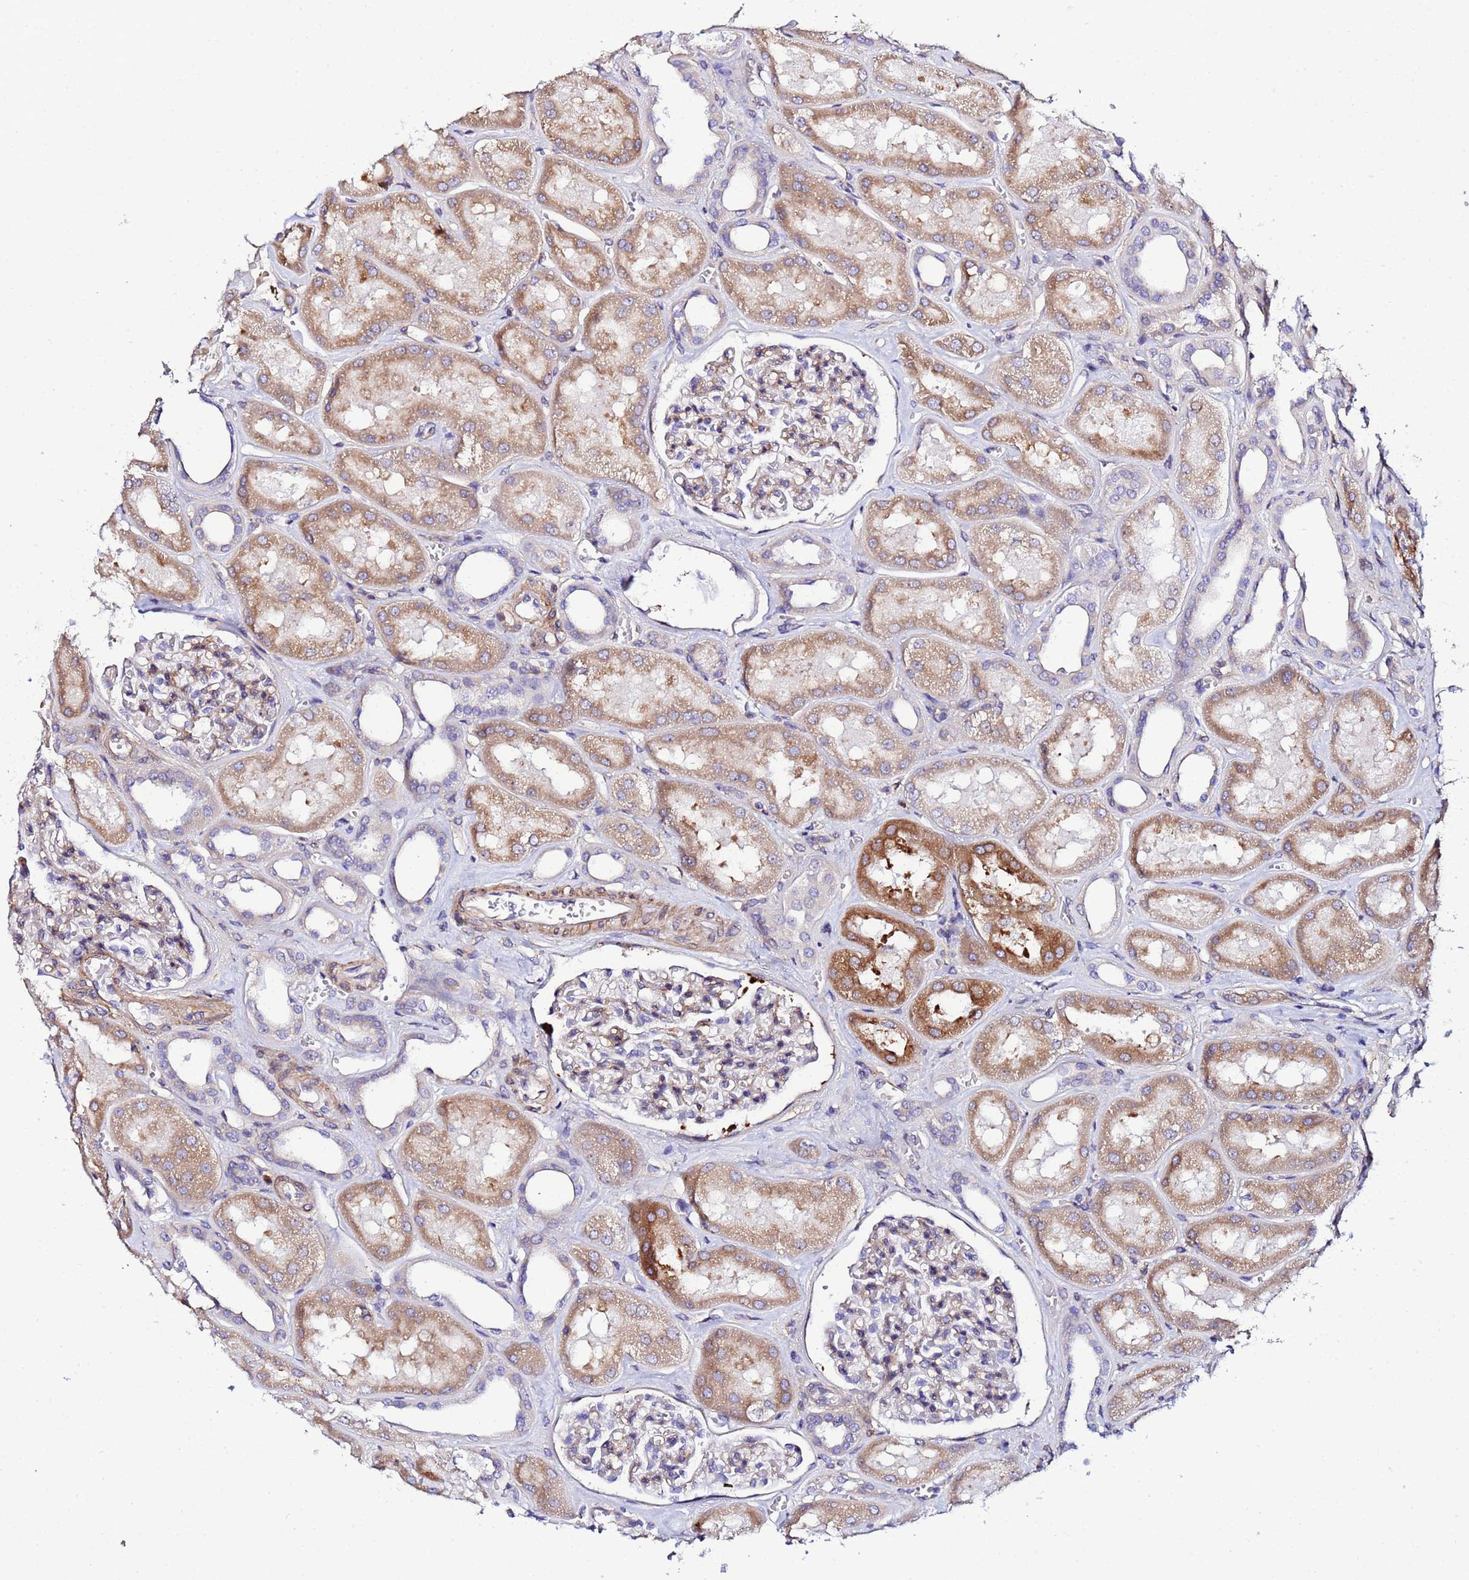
{"staining": {"intensity": "weak", "quantity": "25%-75%", "location": "cytoplasmic/membranous"}, "tissue": "kidney", "cell_type": "Cells in glomeruli", "image_type": "normal", "snomed": [{"axis": "morphology", "description": "Normal tissue, NOS"}, {"axis": "morphology", "description": "Adenocarcinoma, NOS"}, {"axis": "topography", "description": "Kidney"}], "caption": "Kidney stained with IHC displays weak cytoplasmic/membranous staining in approximately 25%-75% of cells in glomeruli. (brown staining indicates protein expression, while blue staining denotes nuclei).", "gene": "JRKL", "patient": {"sex": "female", "age": 68}}